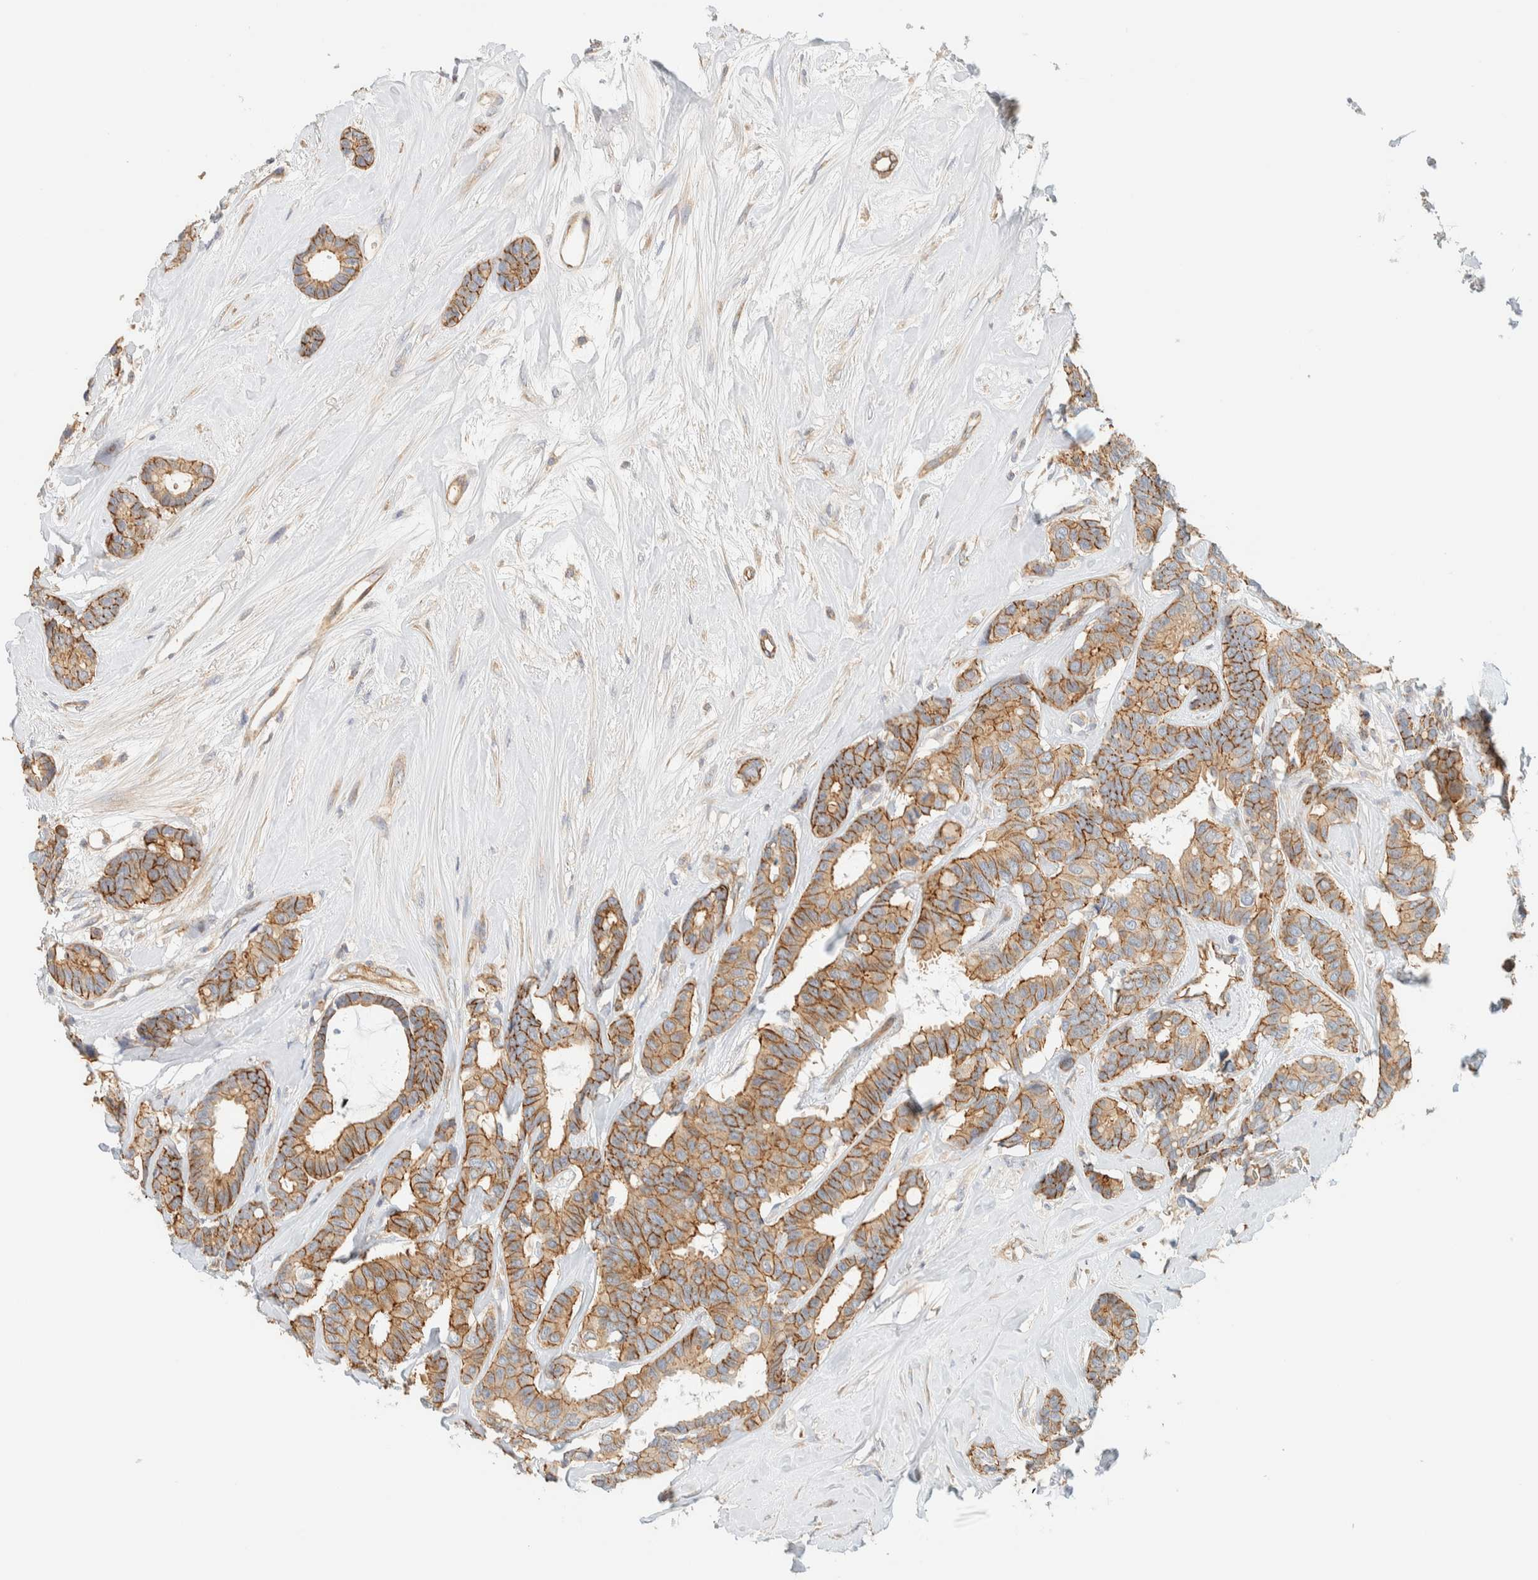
{"staining": {"intensity": "moderate", "quantity": ">75%", "location": "cytoplasmic/membranous"}, "tissue": "breast cancer", "cell_type": "Tumor cells", "image_type": "cancer", "snomed": [{"axis": "morphology", "description": "Duct carcinoma"}, {"axis": "topography", "description": "Breast"}], "caption": "Intraductal carcinoma (breast) stained for a protein shows moderate cytoplasmic/membranous positivity in tumor cells. (DAB IHC with brightfield microscopy, high magnification).", "gene": "LIMA1", "patient": {"sex": "female", "age": 87}}